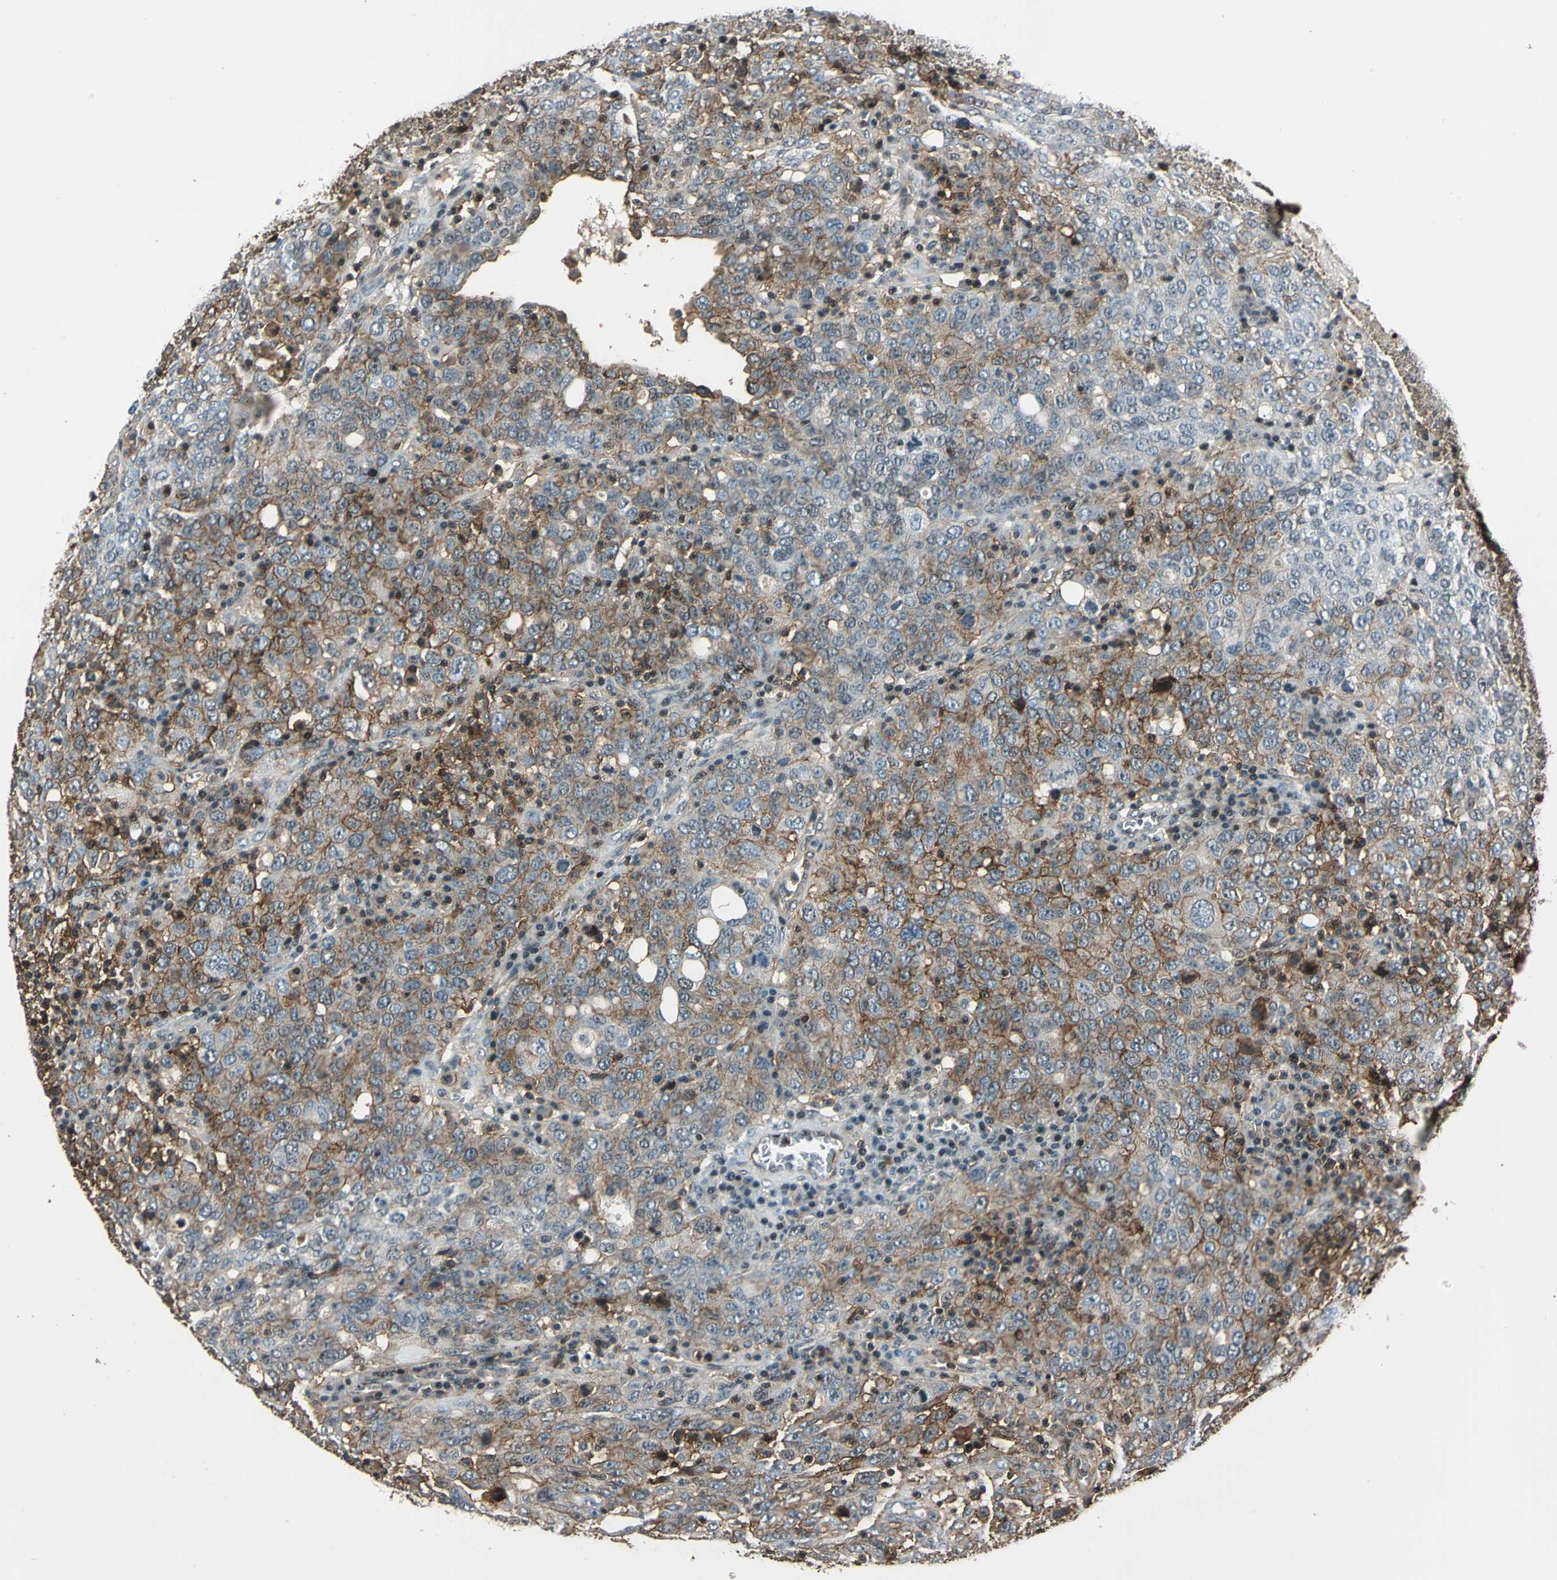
{"staining": {"intensity": "moderate", "quantity": "25%-75%", "location": "cytoplasmic/membranous,nuclear"}, "tissue": "ovarian cancer", "cell_type": "Tumor cells", "image_type": "cancer", "snomed": [{"axis": "morphology", "description": "Carcinoma, endometroid"}, {"axis": "topography", "description": "Ovary"}], "caption": "Ovarian cancer stained for a protein (brown) demonstrates moderate cytoplasmic/membranous and nuclear positive staining in approximately 25%-75% of tumor cells.", "gene": "NR2C2", "patient": {"sex": "female", "age": 62}}